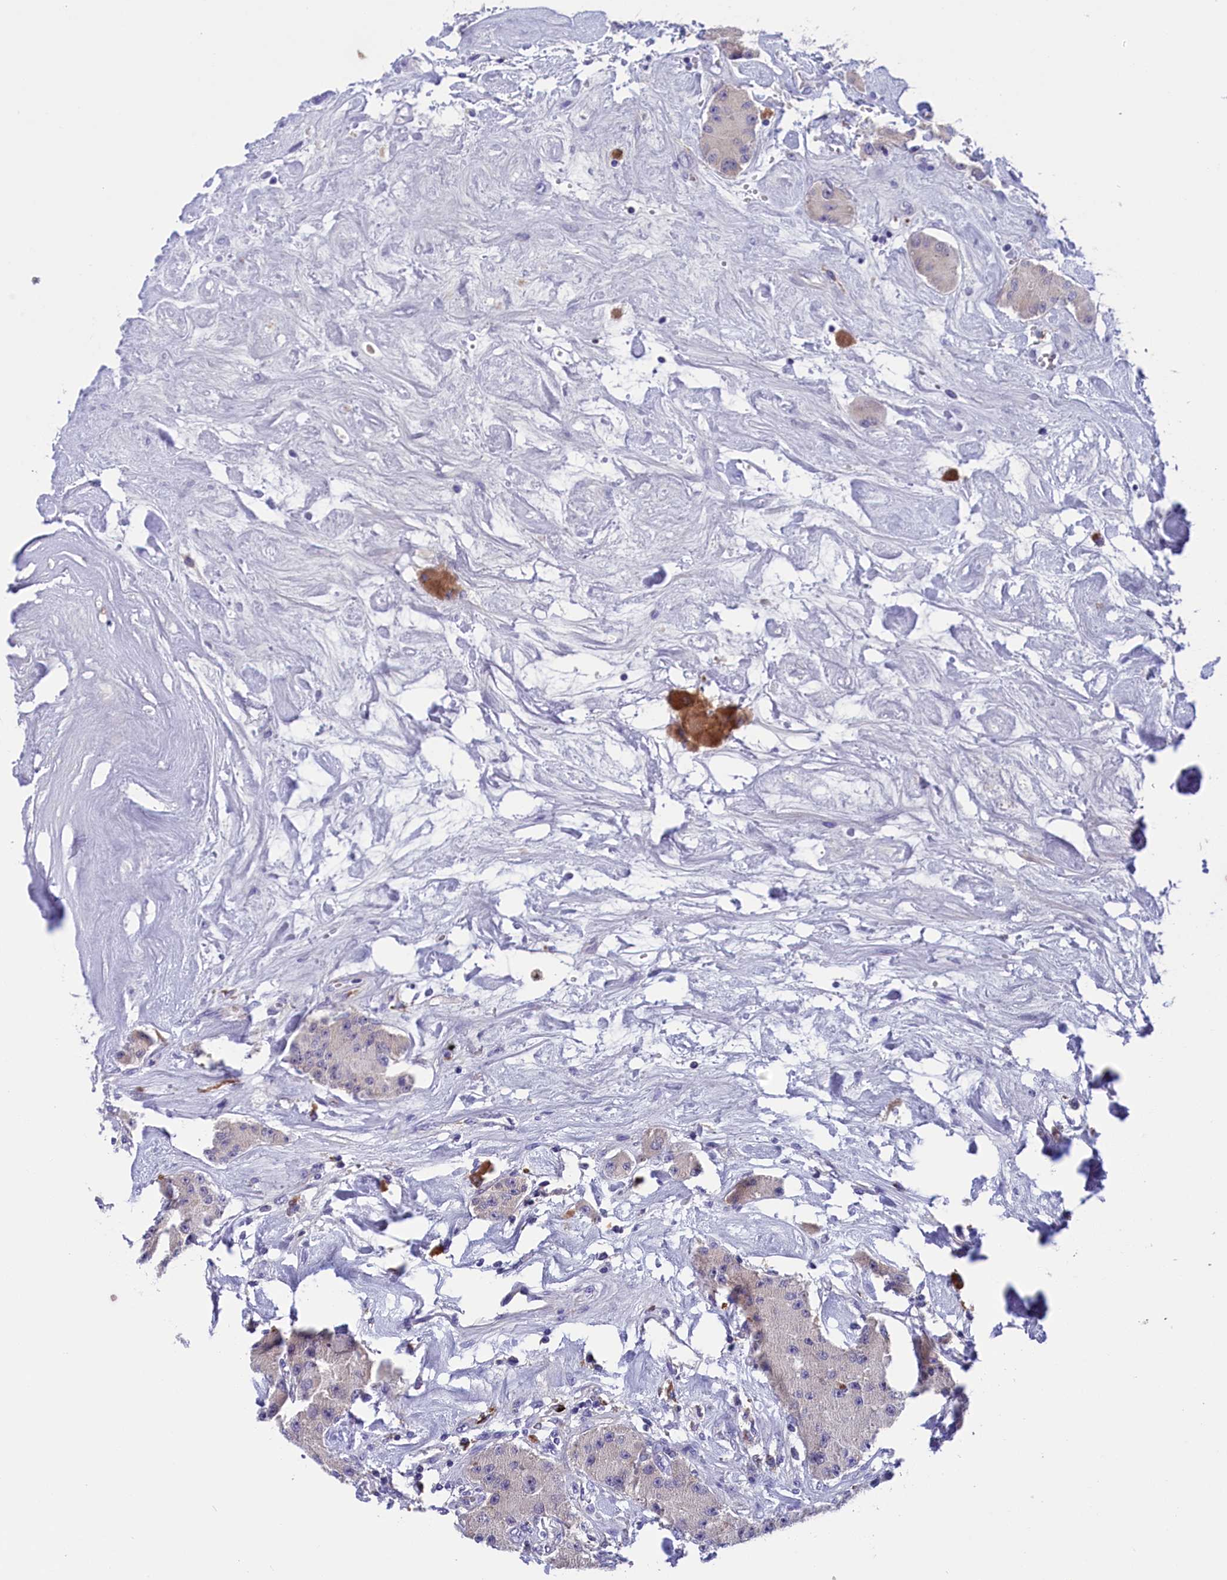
{"staining": {"intensity": "negative", "quantity": "none", "location": "none"}, "tissue": "carcinoid", "cell_type": "Tumor cells", "image_type": "cancer", "snomed": [{"axis": "morphology", "description": "Carcinoid, malignant, NOS"}, {"axis": "topography", "description": "Pancreas"}], "caption": "Protein analysis of carcinoid (malignant) exhibits no significant expression in tumor cells.", "gene": "STYX", "patient": {"sex": "male", "age": 41}}